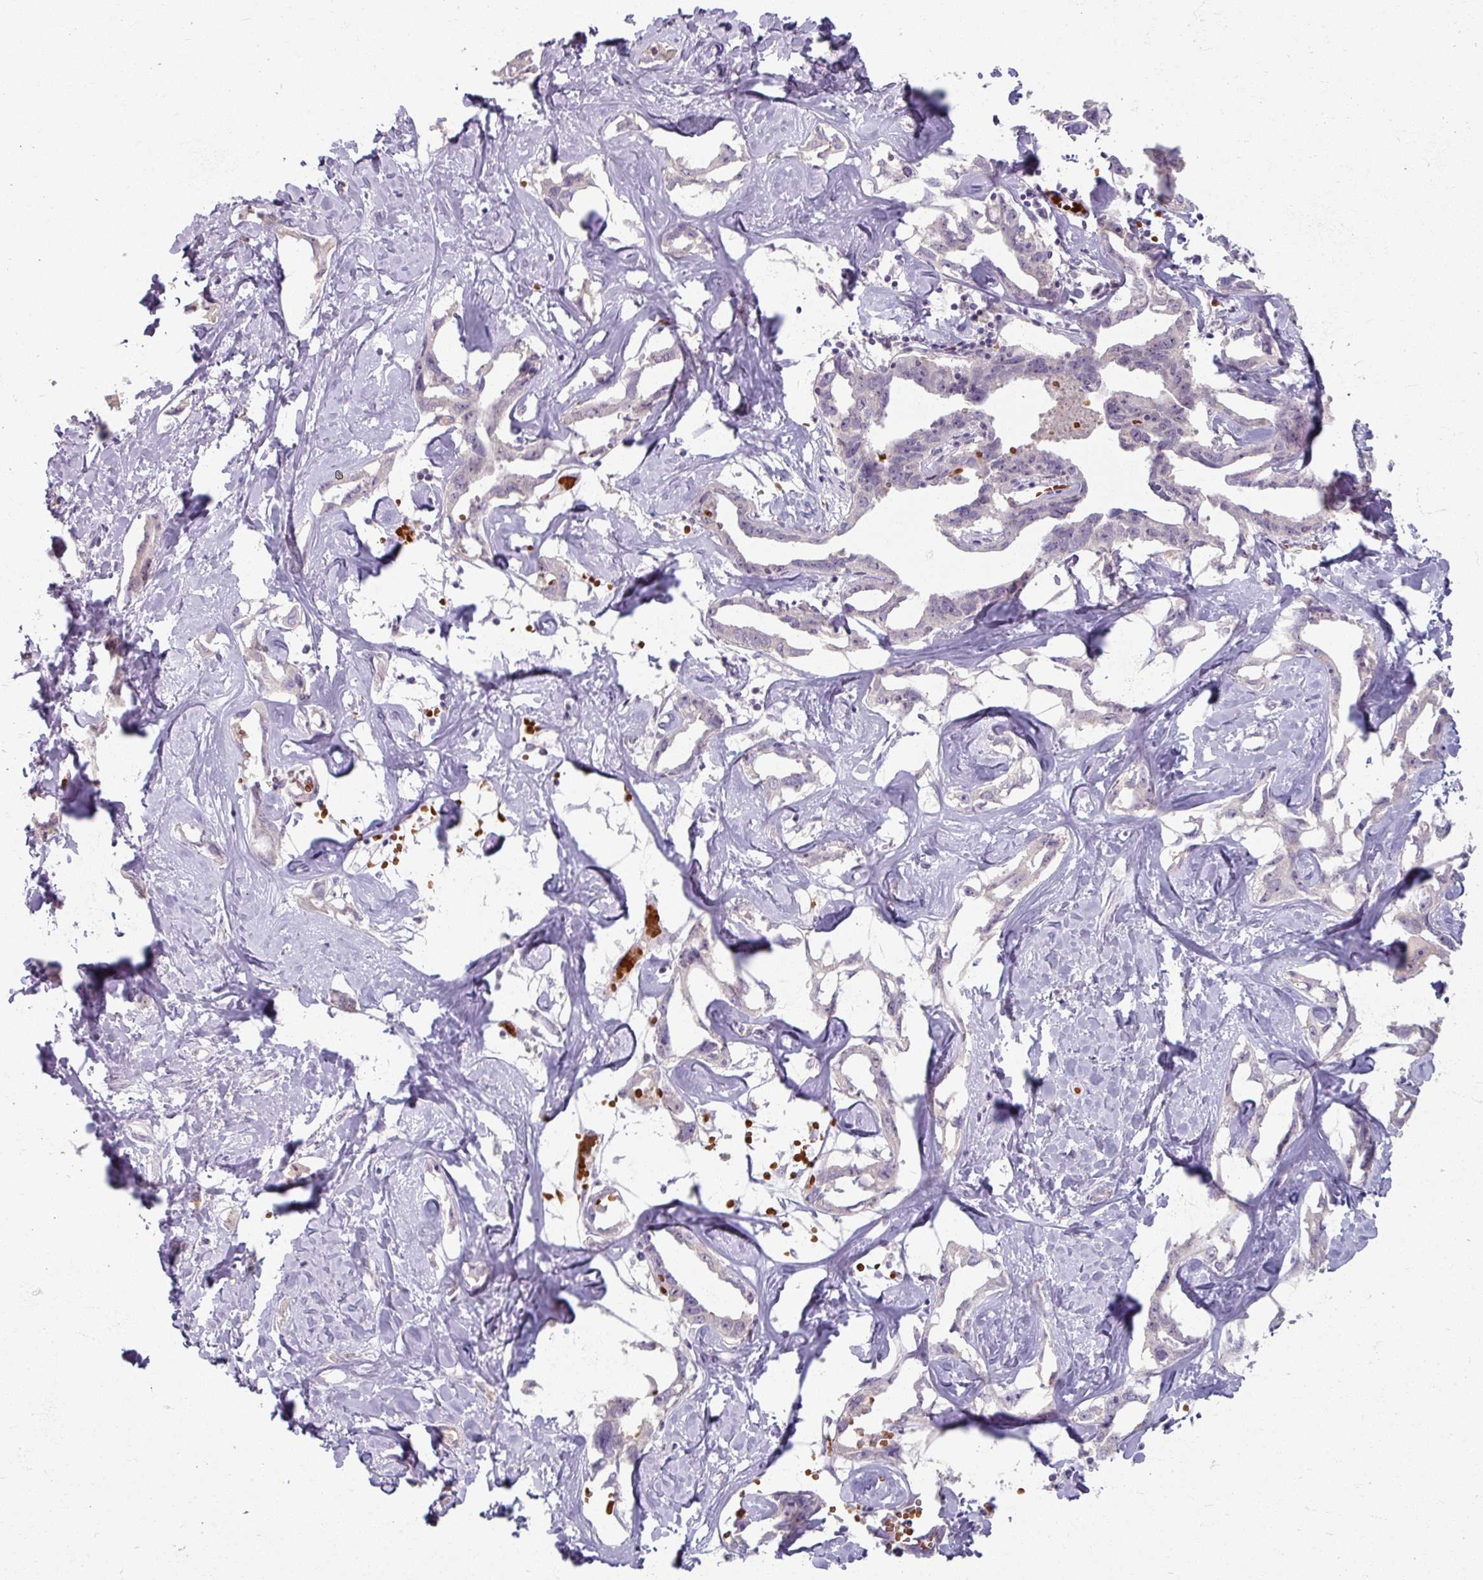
{"staining": {"intensity": "negative", "quantity": "none", "location": "none"}, "tissue": "liver cancer", "cell_type": "Tumor cells", "image_type": "cancer", "snomed": [{"axis": "morphology", "description": "Cholangiocarcinoma"}, {"axis": "topography", "description": "Liver"}], "caption": "Liver cancer was stained to show a protein in brown. There is no significant expression in tumor cells.", "gene": "KMT5C", "patient": {"sex": "male", "age": 59}}